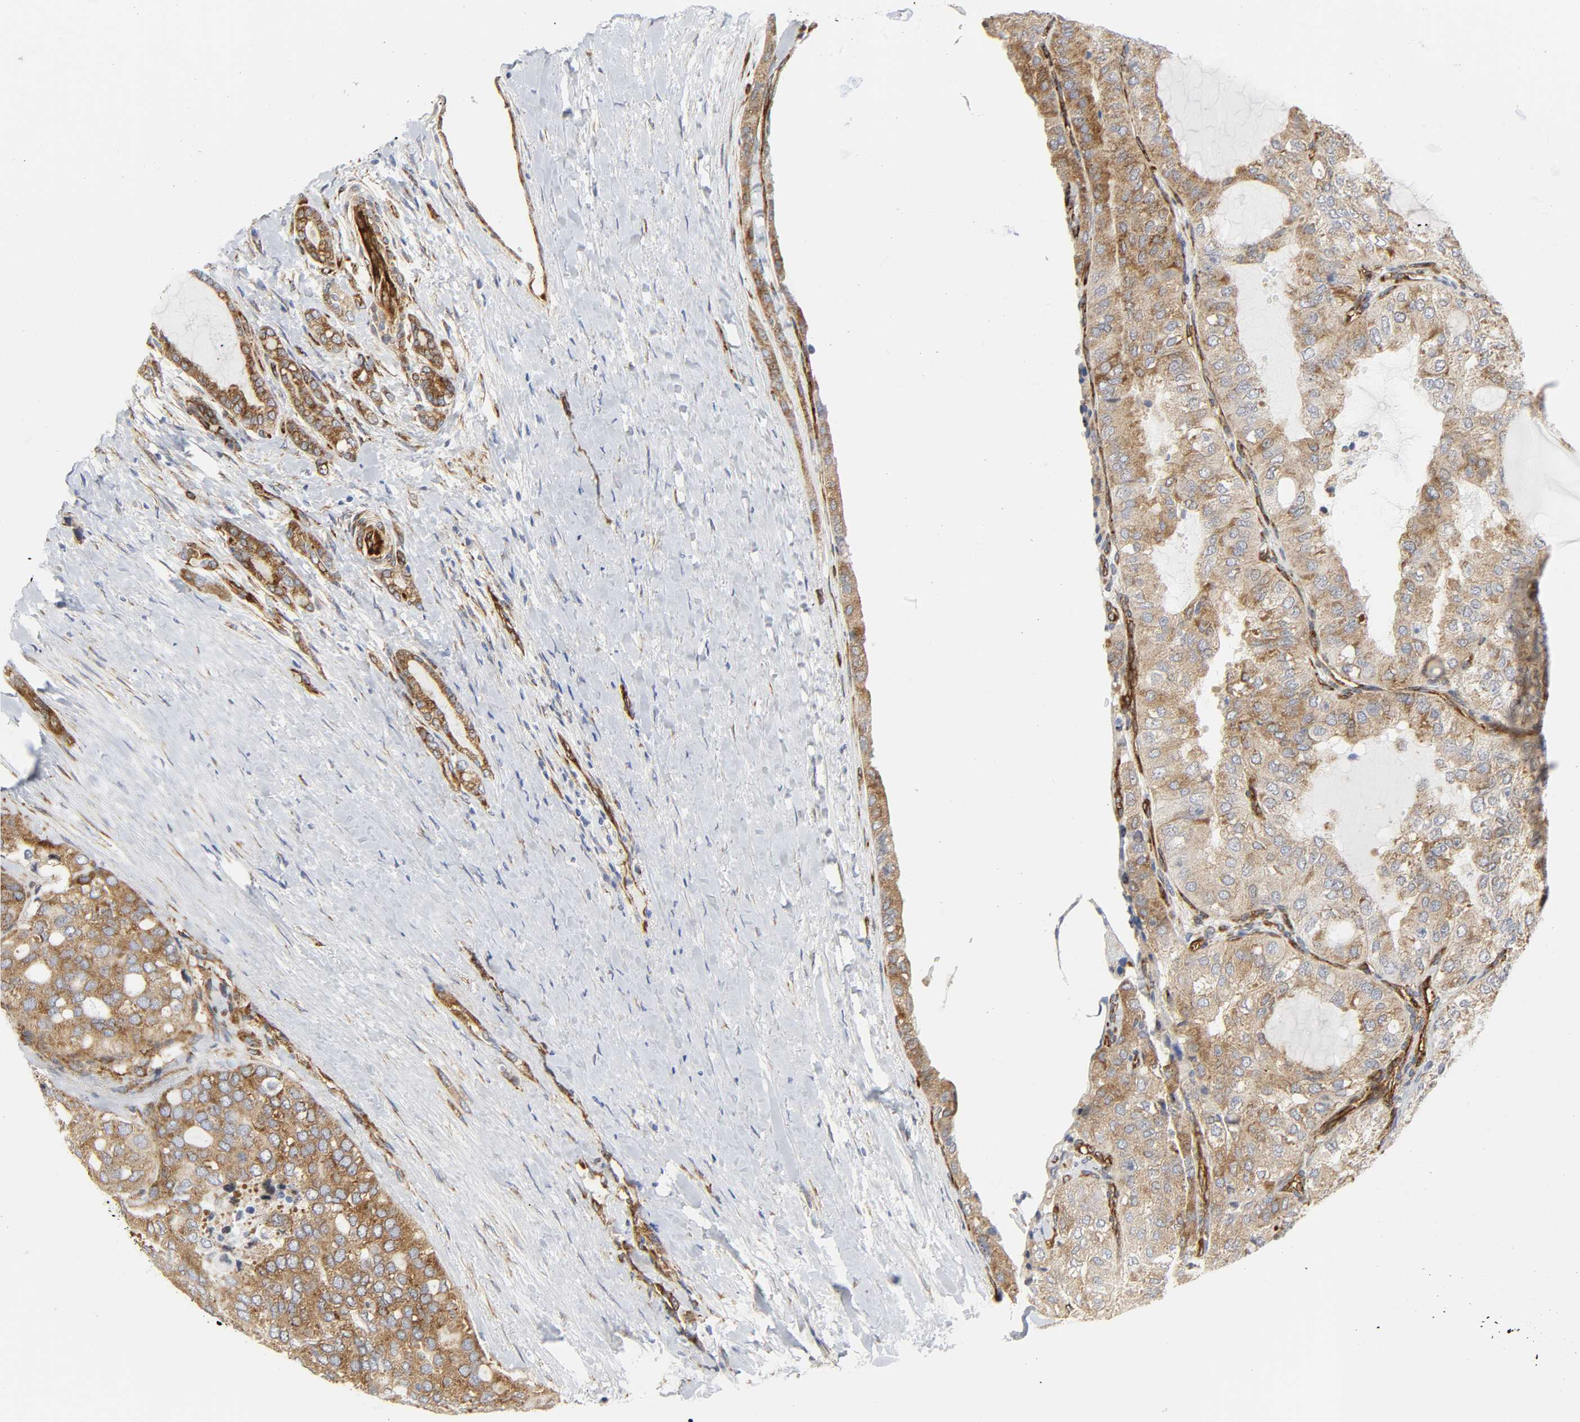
{"staining": {"intensity": "moderate", "quantity": ">75%", "location": "cytoplasmic/membranous"}, "tissue": "thyroid cancer", "cell_type": "Tumor cells", "image_type": "cancer", "snomed": [{"axis": "morphology", "description": "Follicular adenoma carcinoma, NOS"}, {"axis": "topography", "description": "Thyroid gland"}], "caption": "The image demonstrates immunohistochemical staining of follicular adenoma carcinoma (thyroid). There is moderate cytoplasmic/membranous positivity is present in approximately >75% of tumor cells.", "gene": "DOCK1", "patient": {"sex": "male", "age": 75}}